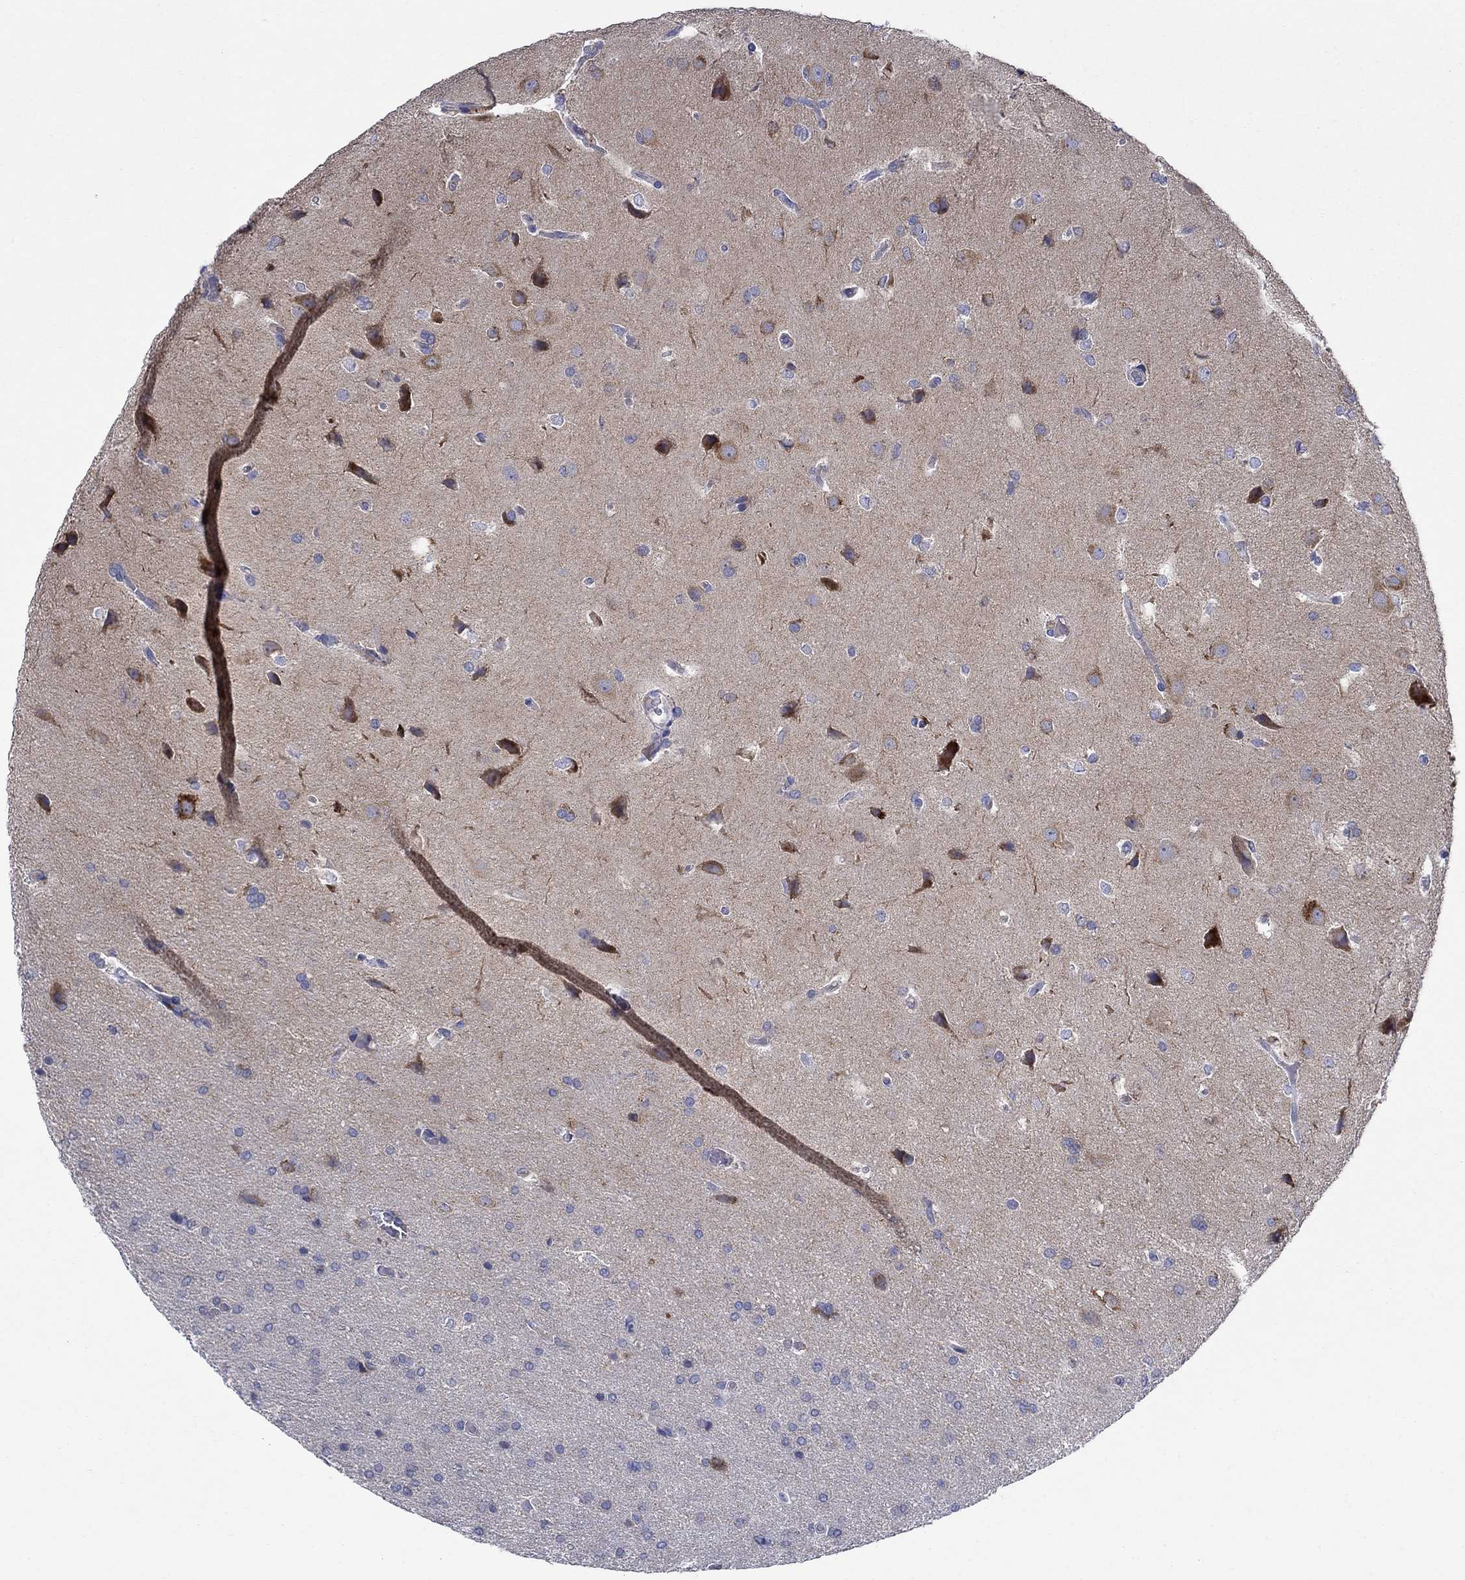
{"staining": {"intensity": "negative", "quantity": "none", "location": "none"}, "tissue": "glioma", "cell_type": "Tumor cells", "image_type": "cancer", "snomed": [{"axis": "morphology", "description": "Glioma, malignant, Low grade"}, {"axis": "topography", "description": "Brain"}], "caption": "A photomicrograph of human glioma is negative for staining in tumor cells. (Immunohistochemistry (ihc), brightfield microscopy, high magnification).", "gene": "CLVS1", "patient": {"sex": "female", "age": 32}}